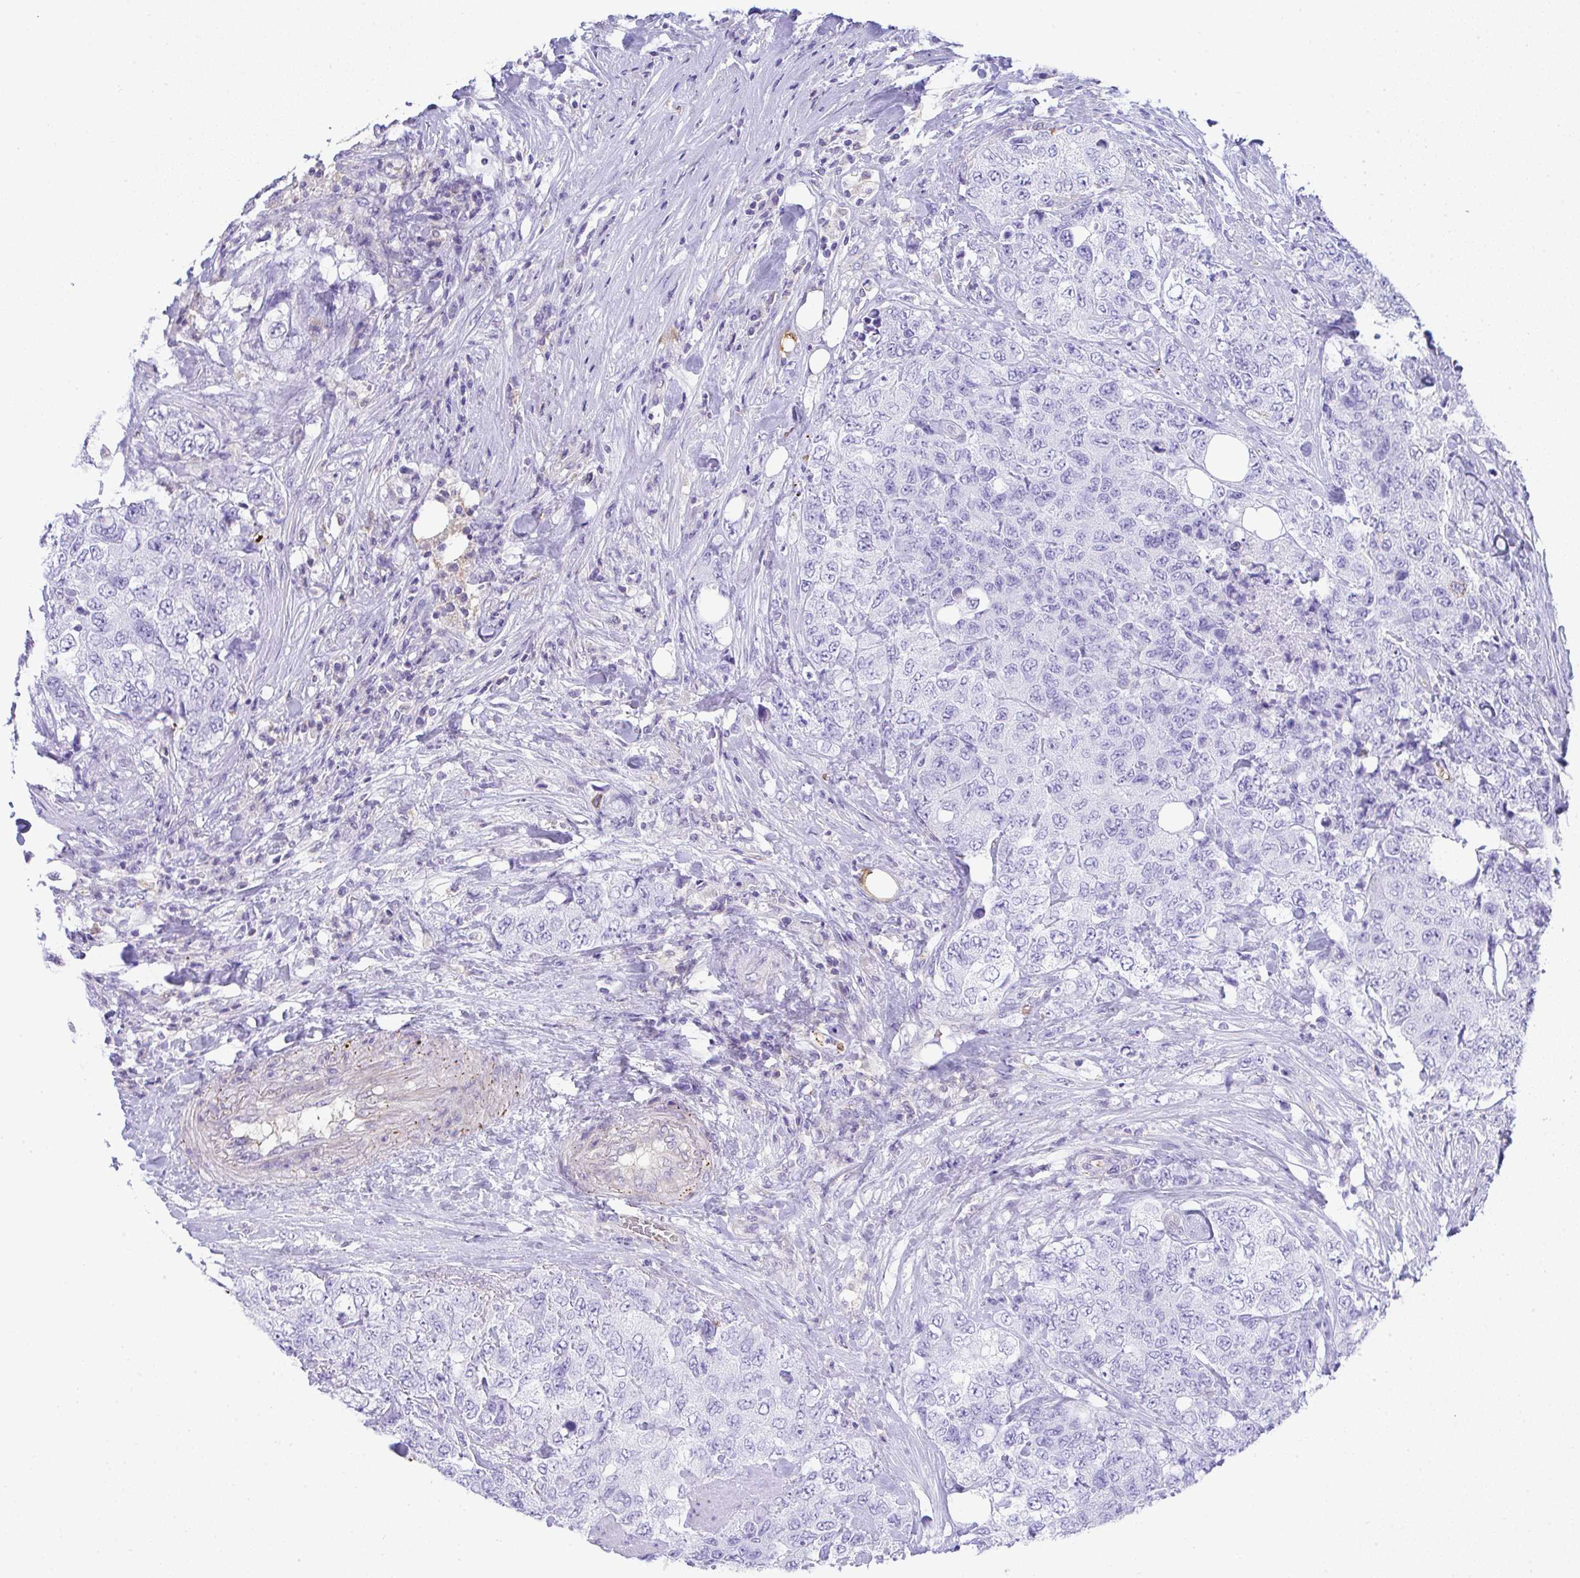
{"staining": {"intensity": "moderate", "quantity": "<25%", "location": "cytoplasmic/membranous"}, "tissue": "urothelial cancer", "cell_type": "Tumor cells", "image_type": "cancer", "snomed": [{"axis": "morphology", "description": "Urothelial carcinoma, High grade"}, {"axis": "topography", "description": "Urinary bladder"}], "caption": "Immunohistochemistry of human urothelial carcinoma (high-grade) reveals low levels of moderate cytoplasmic/membranous positivity in approximately <25% of tumor cells.", "gene": "TNFAIP8", "patient": {"sex": "female", "age": 78}}